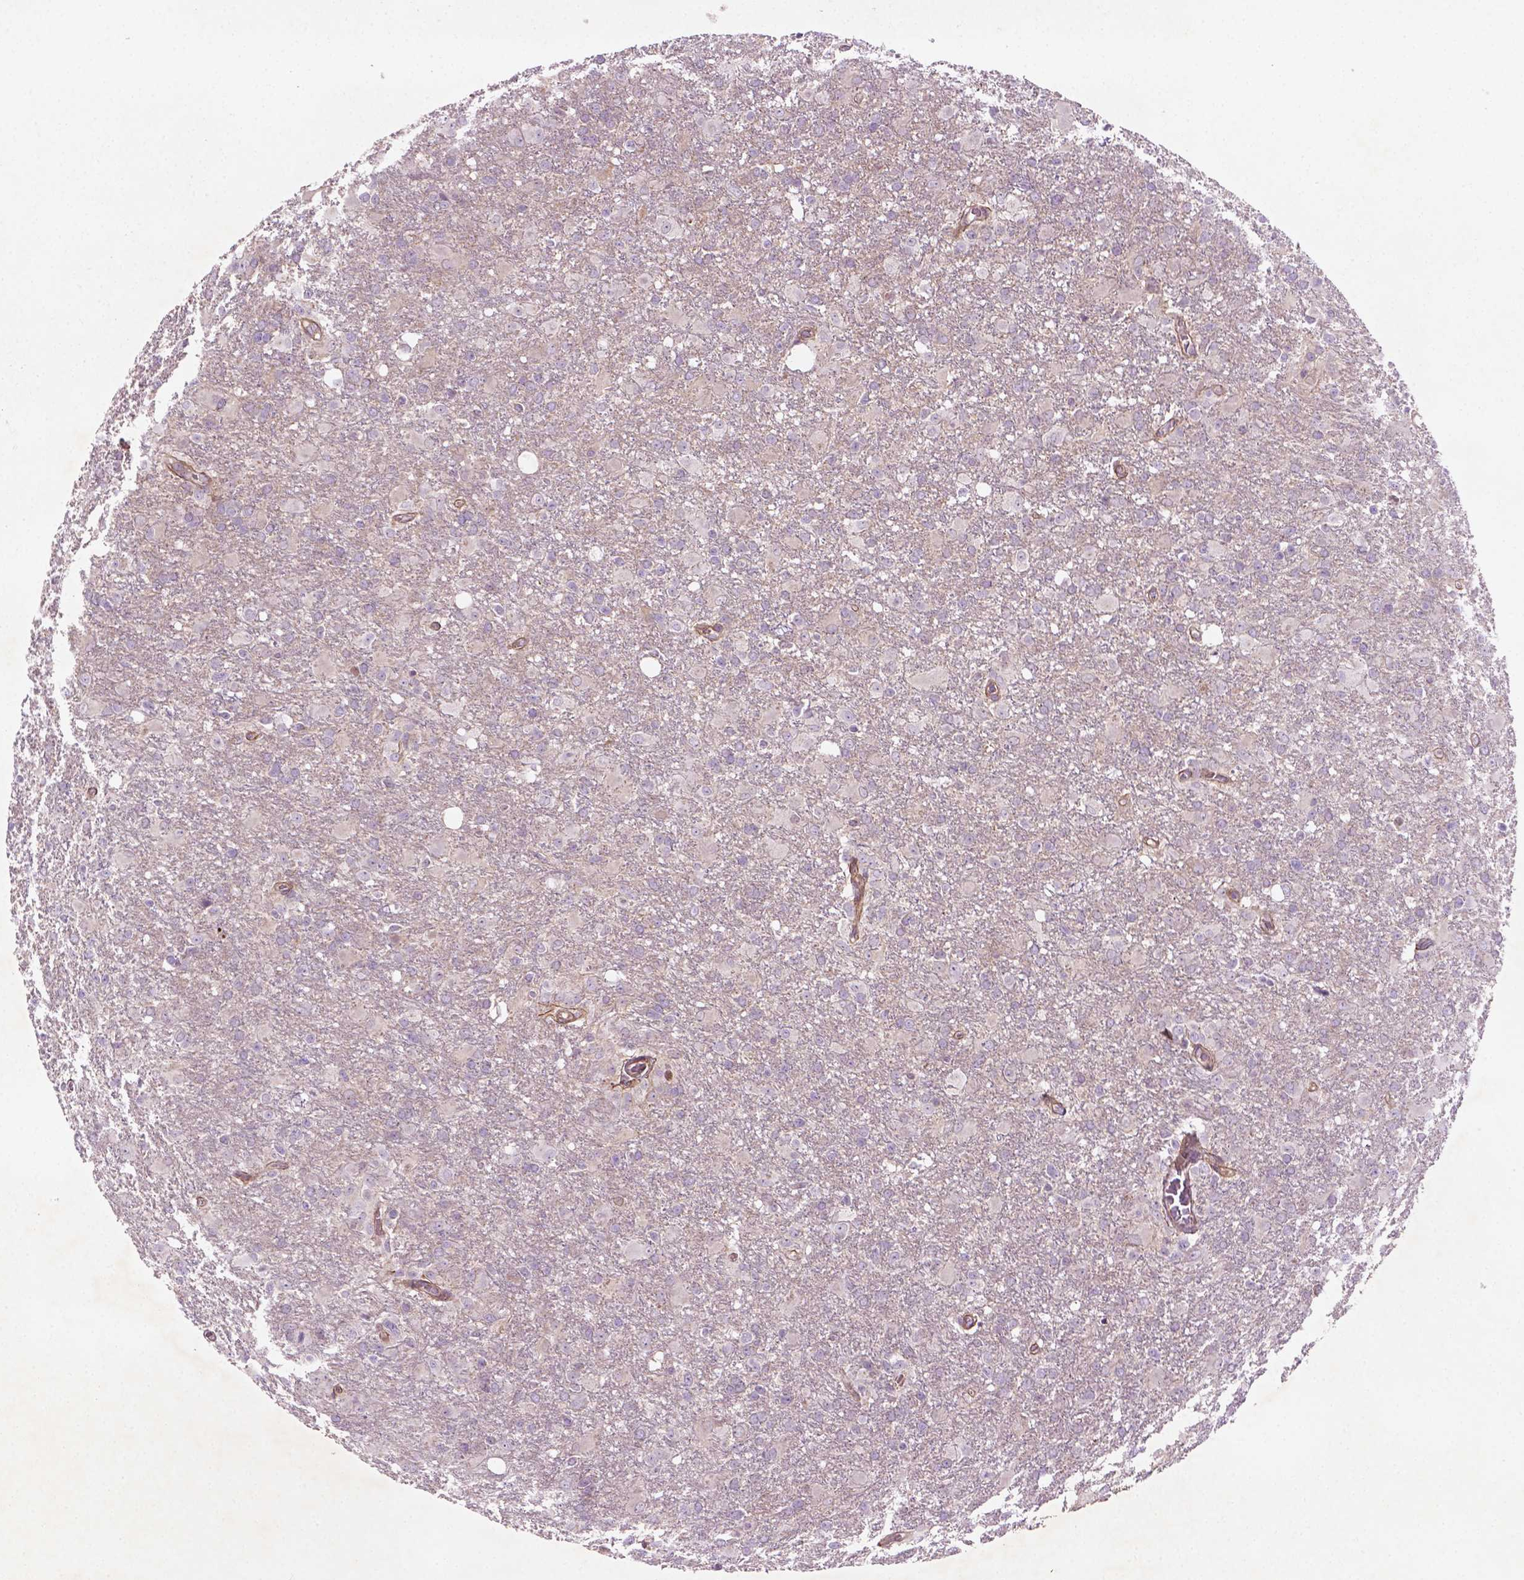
{"staining": {"intensity": "negative", "quantity": "none", "location": "none"}, "tissue": "glioma", "cell_type": "Tumor cells", "image_type": "cancer", "snomed": [{"axis": "morphology", "description": "Glioma, malignant, High grade"}, {"axis": "topography", "description": "Brain"}], "caption": "Tumor cells are negative for protein expression in human high-grade glioma (malignant).", "gene": "TCHP", "patient": {"sex": "male", "age": 68}}